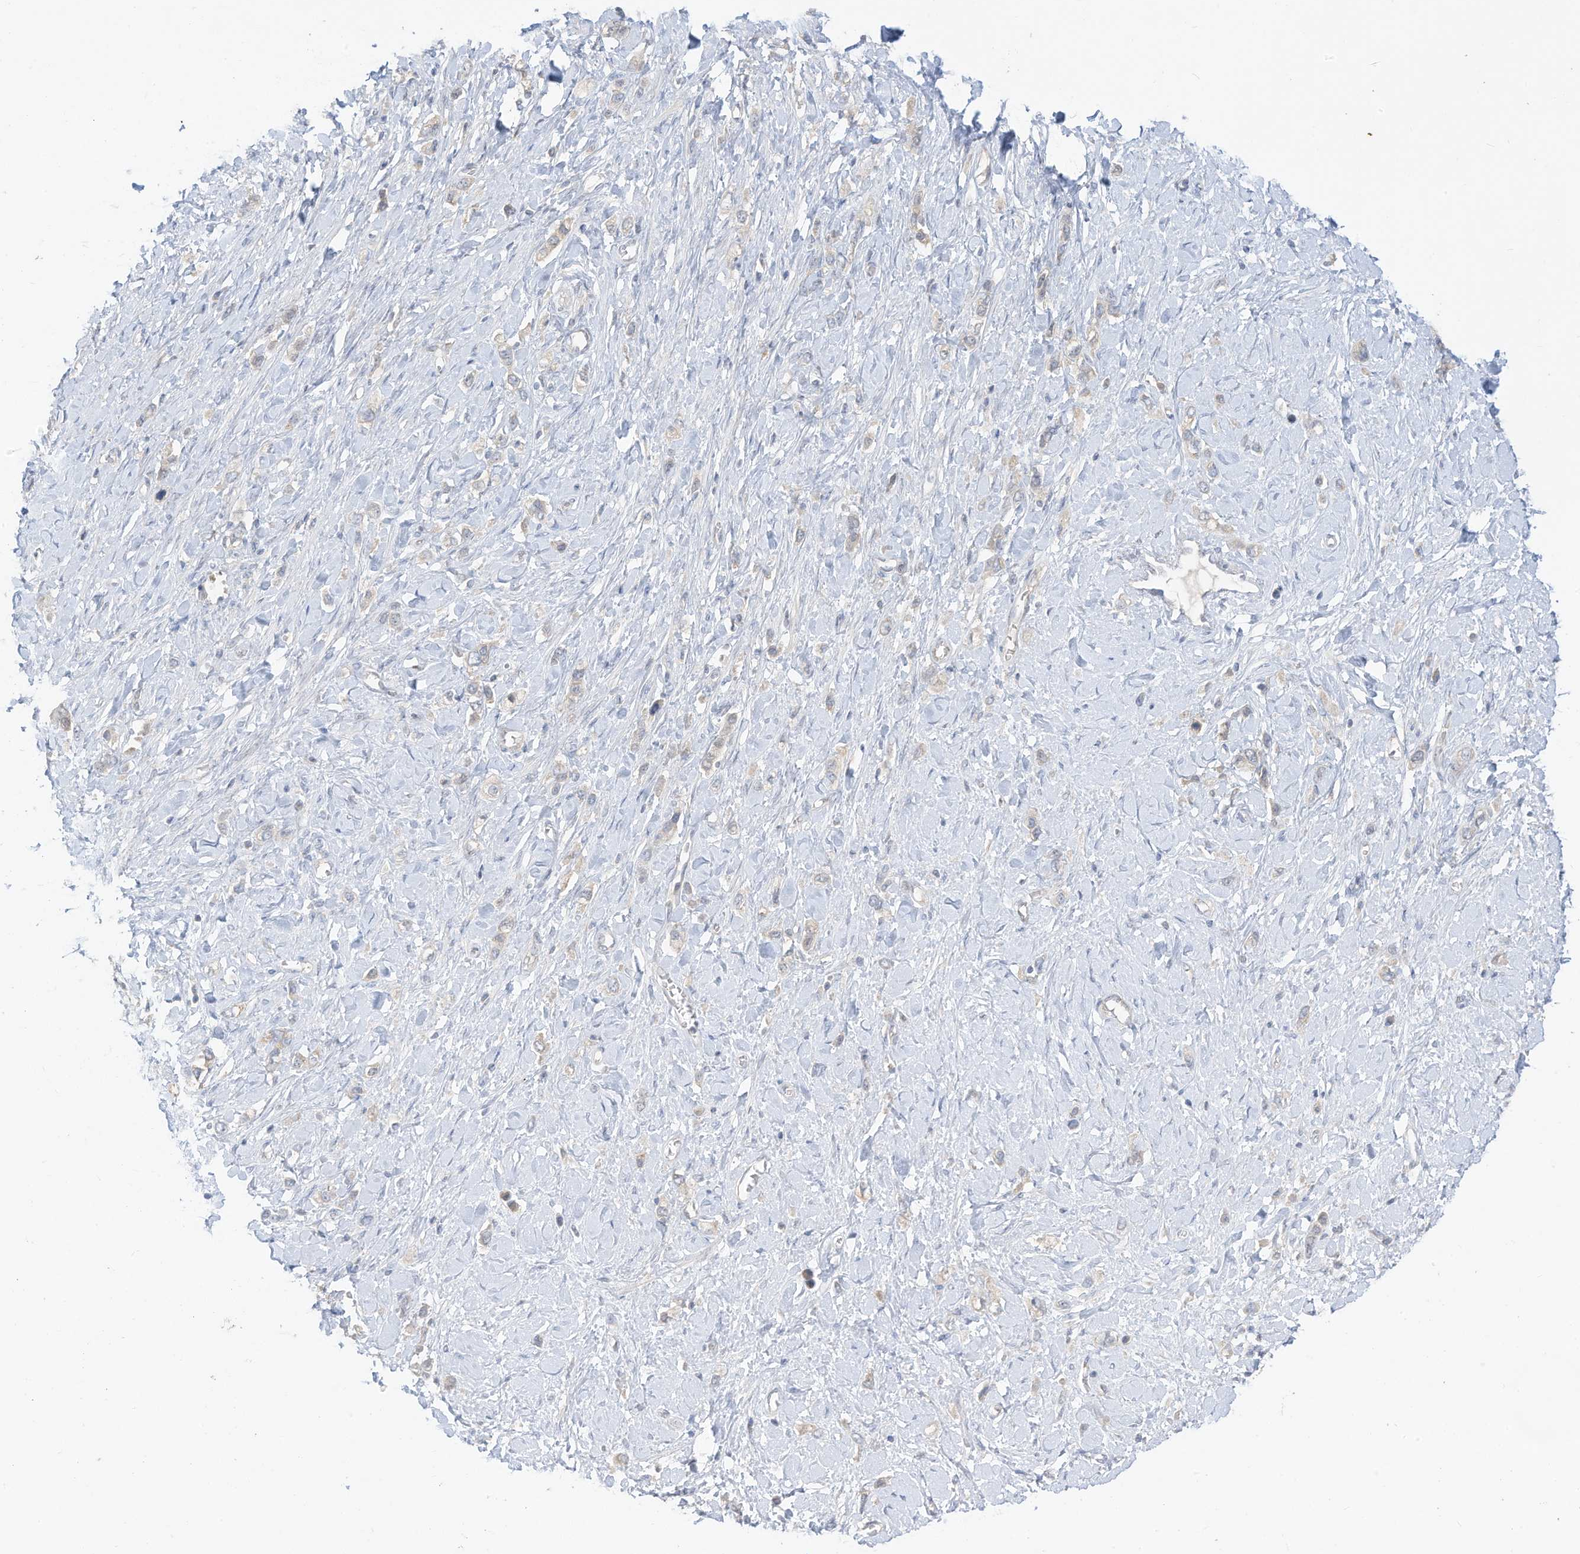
{"staining": {"intensity": "negative", "quantity": "none", "location": "none"}, "tissue": "stomach cancer", "cell_type": "Tumor cells", "image_type": "cancer", "snomed": [{"axis": "morphology", "description": "Normal tissue, NOS"}, {"axis": "morphology", "description": "Adenocarcinoma, NOS"}, {"axis": "topography", "description": "Stomach, upper"}, {"axis": "topography", "description": "Stomach"}], "caption": "Tumor cells are negative for brown protein staining in stomach cancer.", "gene": "LRRN2", "patient": {"sex": "female", "age": 65}}